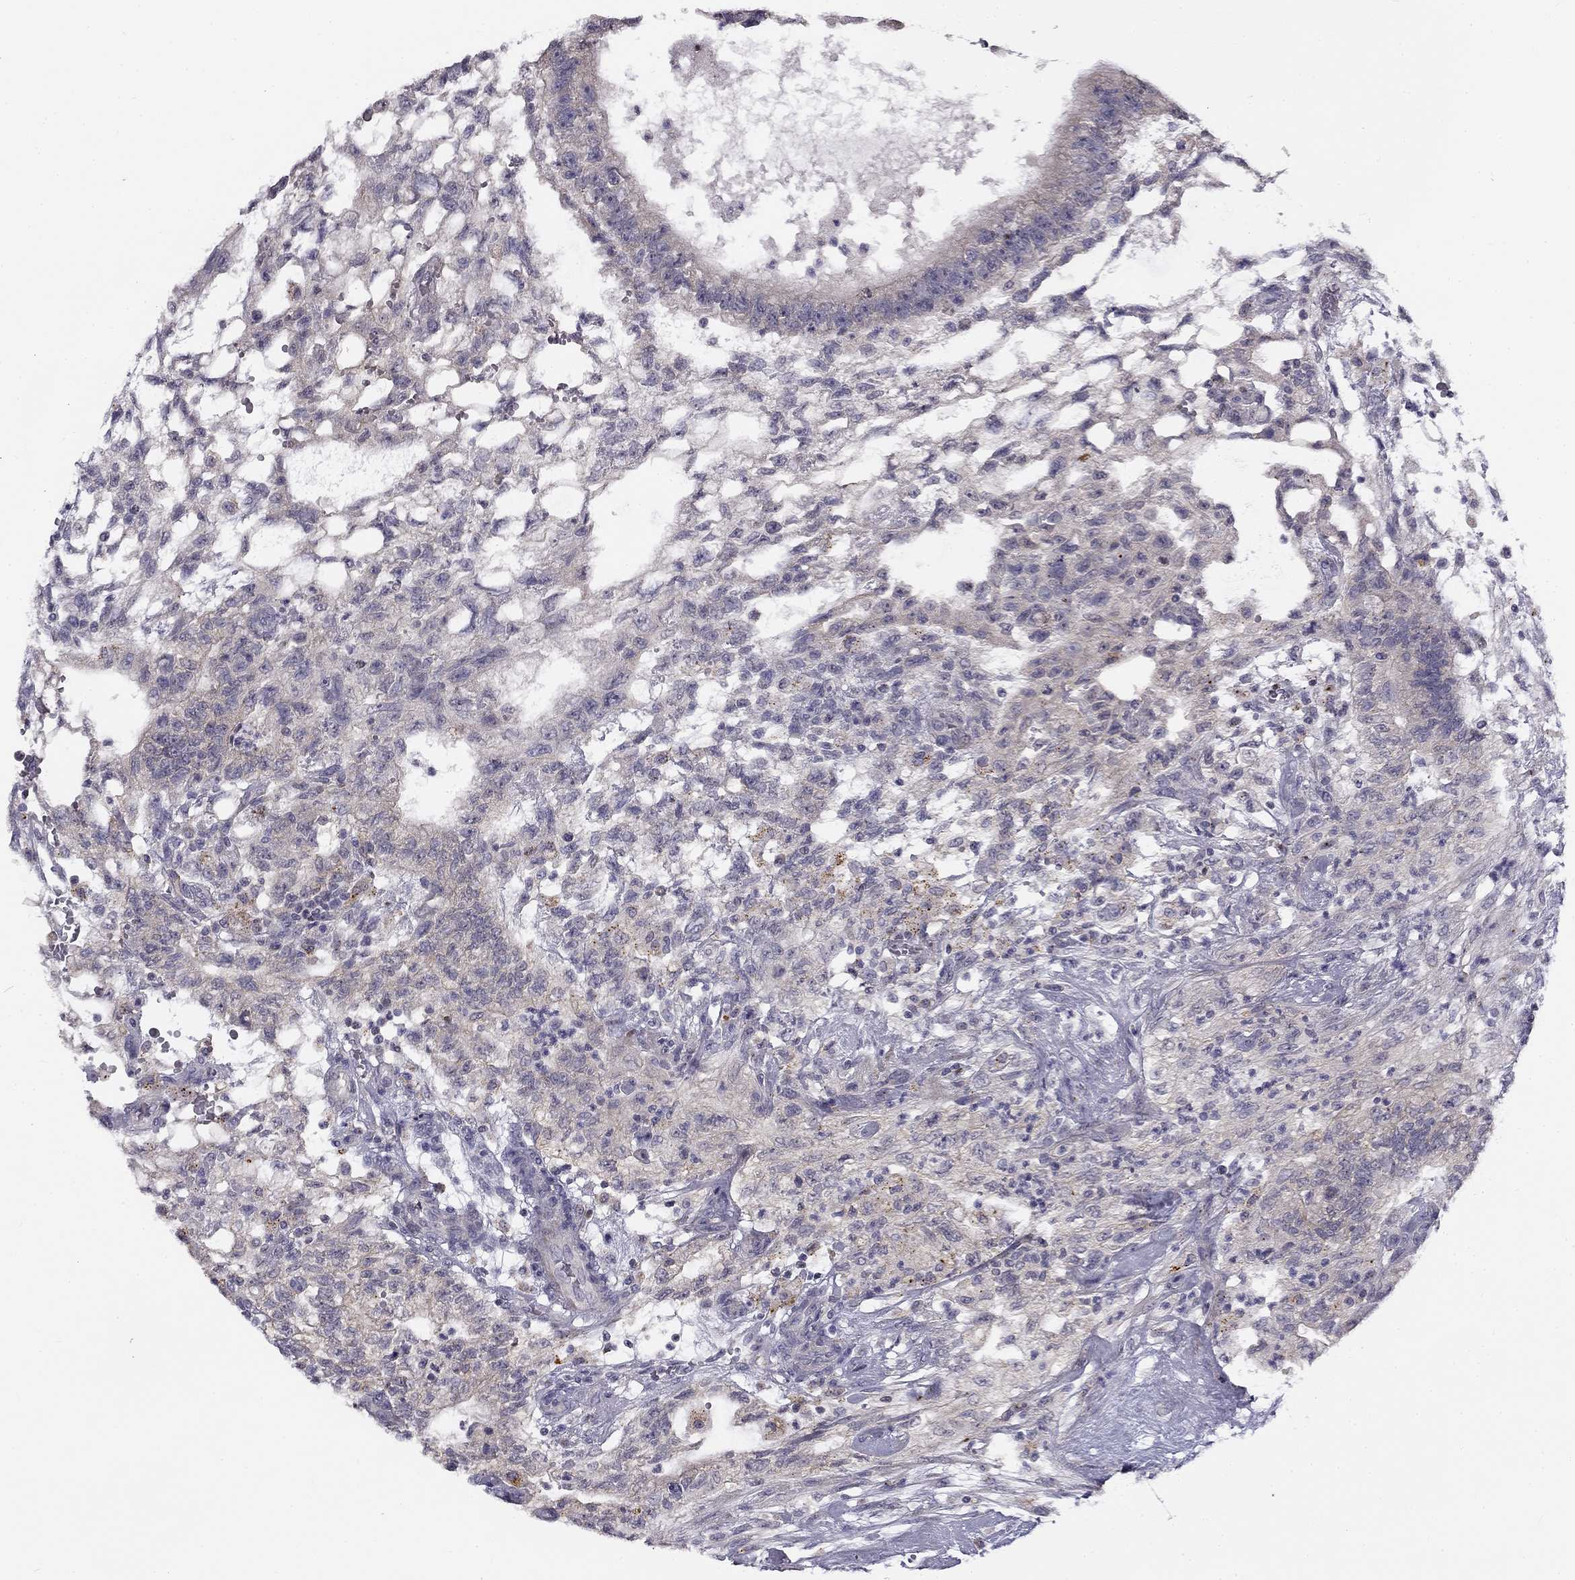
{"staining": {"intensity": "negative", "quantity": "none", "location": "none"}, "tissue": "testis cancer", "cell_type": "Tumor cells", "image_type": "cancer", "snomed": [{"axis": "morphology", "description": "Carcinoma, Embryonal, NOS"}, {"axis": "topography", "description": "Testis"}], "caption": "The image exhibits no significant positivity in tumor cells of testis embryonal carcinoma.", "gene": "CNR1", "patient": {"sex": "male", "age": 32}}